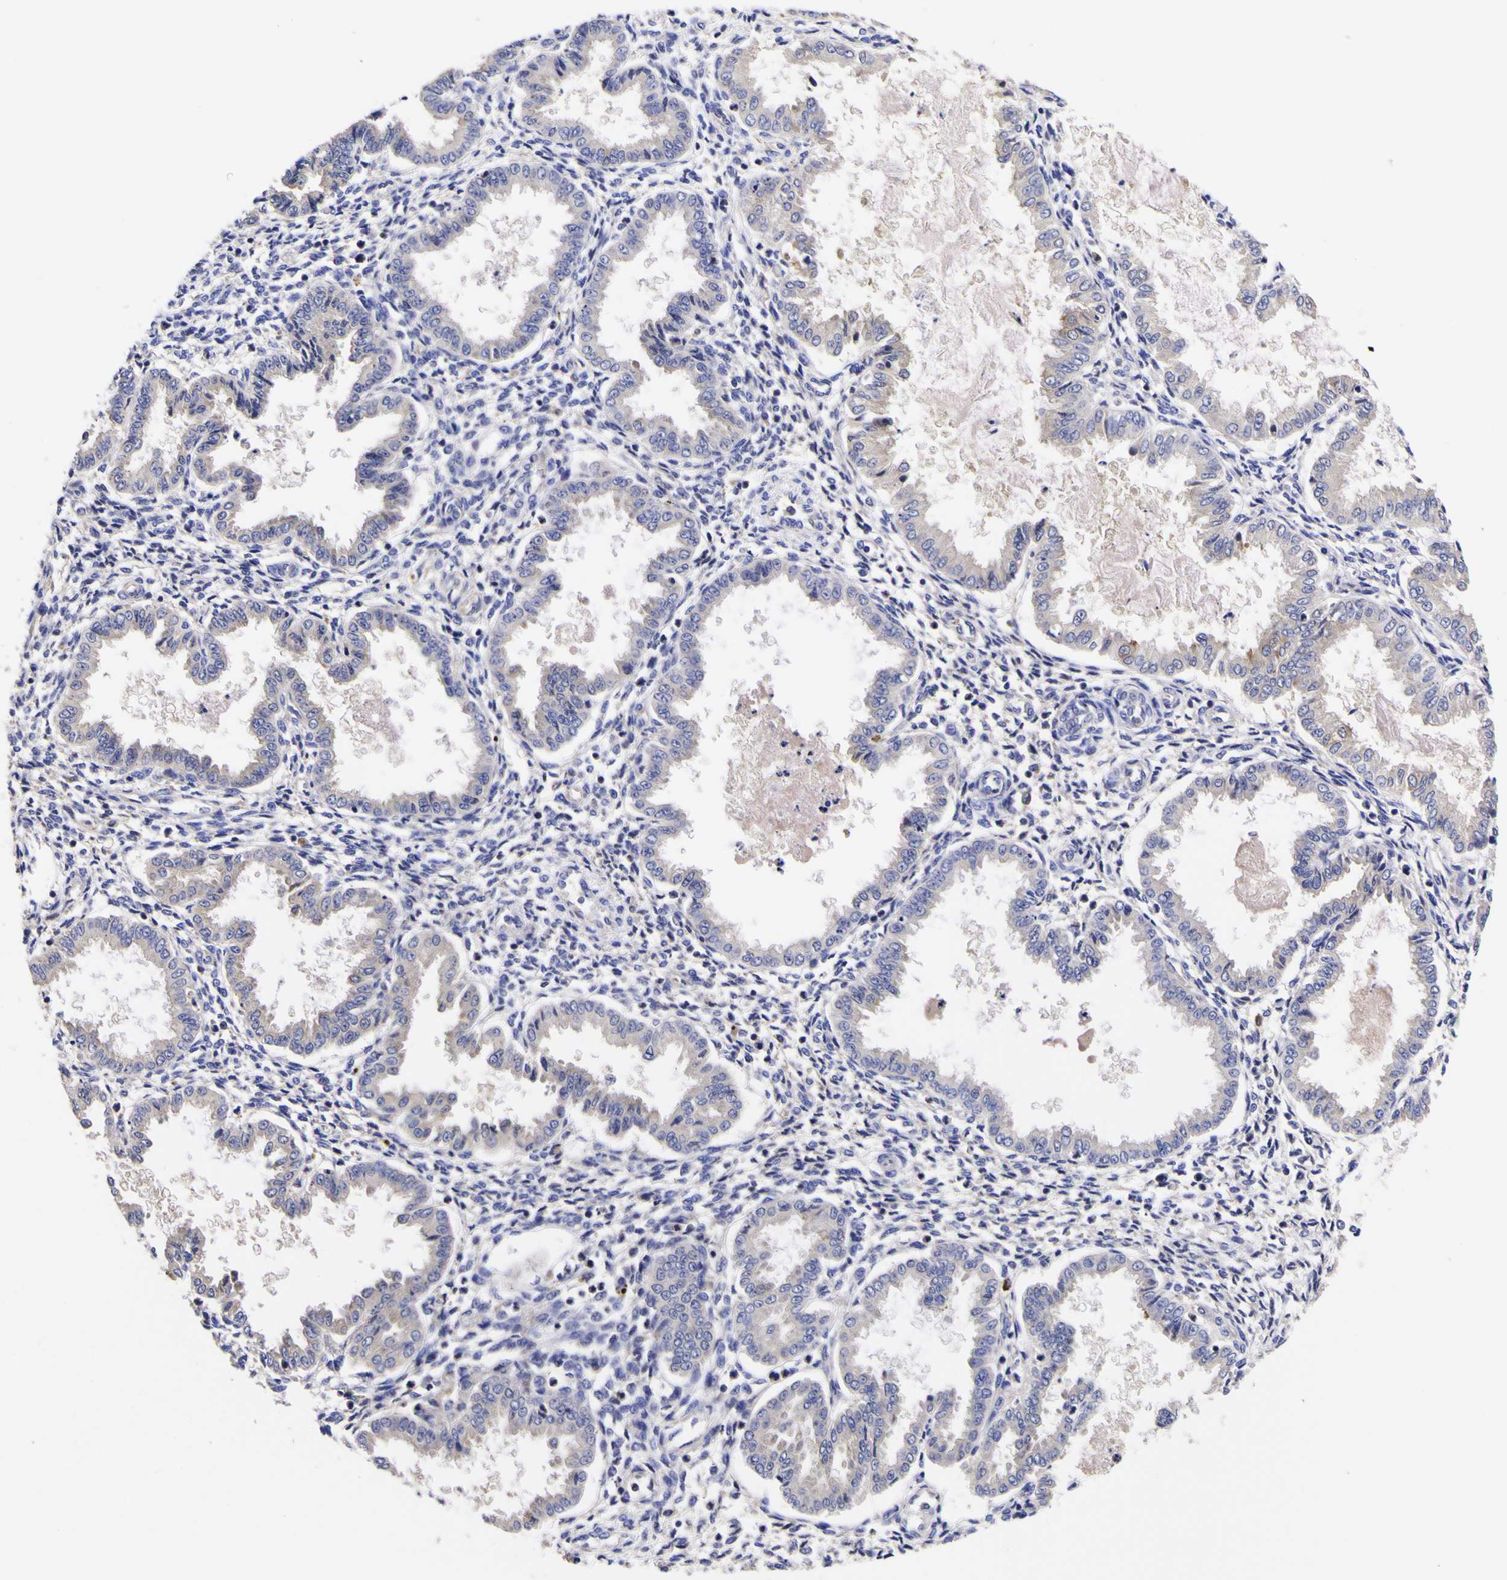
{"staining": {"intensity": "negative", "quantity": "none", "location": "none"}, "tissue": "endometrium", "cell_type": "Cells in endometrial stroma", "image_type": "normal", "snomed": [{"axis": "morphology", "description": "Normal tissue, NOS"}, {"axis": "topography", "description": "Endometrium"}], "caption": "Cells in endometrial stroma show no significant protein expression in normal endometrium. (DAB (3,3'-diaminobenzidine) immunohistochemistry (IHC), high magnification).", "gene": "MAPK14", "patient": {"sex": "female", "age": 33}}